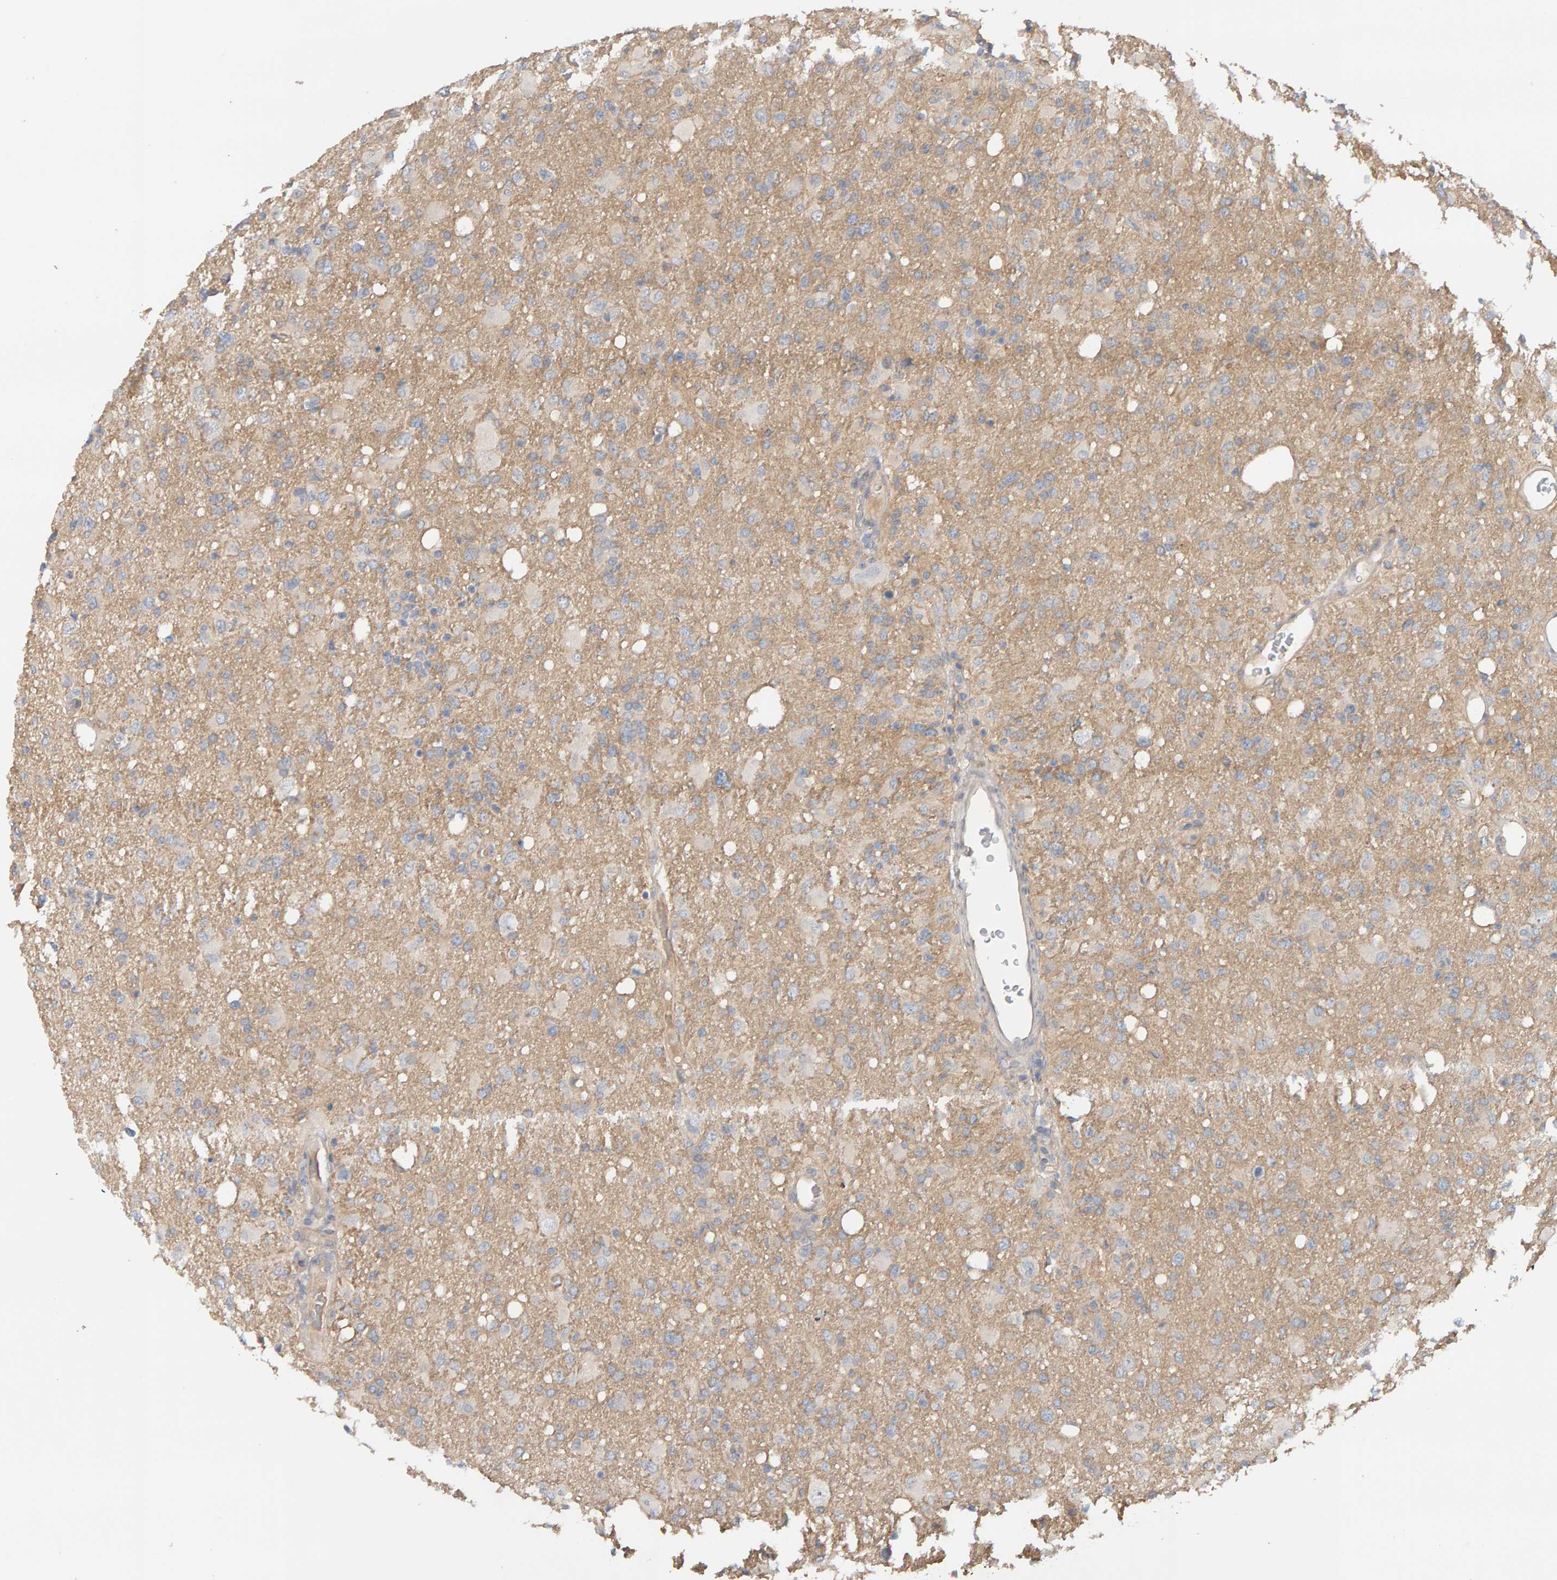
{"staining": {"intensity": "negative", "quantity": "none", "location": "none"}, "tissue": "glioma", "cell_type": "Tumor cells", "image_type": "cancer", "snomed": [{"axis": "morphology", "description": "Glioma, malignant, High grade"}, {"axis": "topography", "description": "Brain"}], "caption": "Immunohistochemistry (IHC) of human high-grade glioma (malignant) demonstrates no positivity in tumor cells.", "gene": "PPP1R16A", "patient": {"sex": "female", "age": 57}}